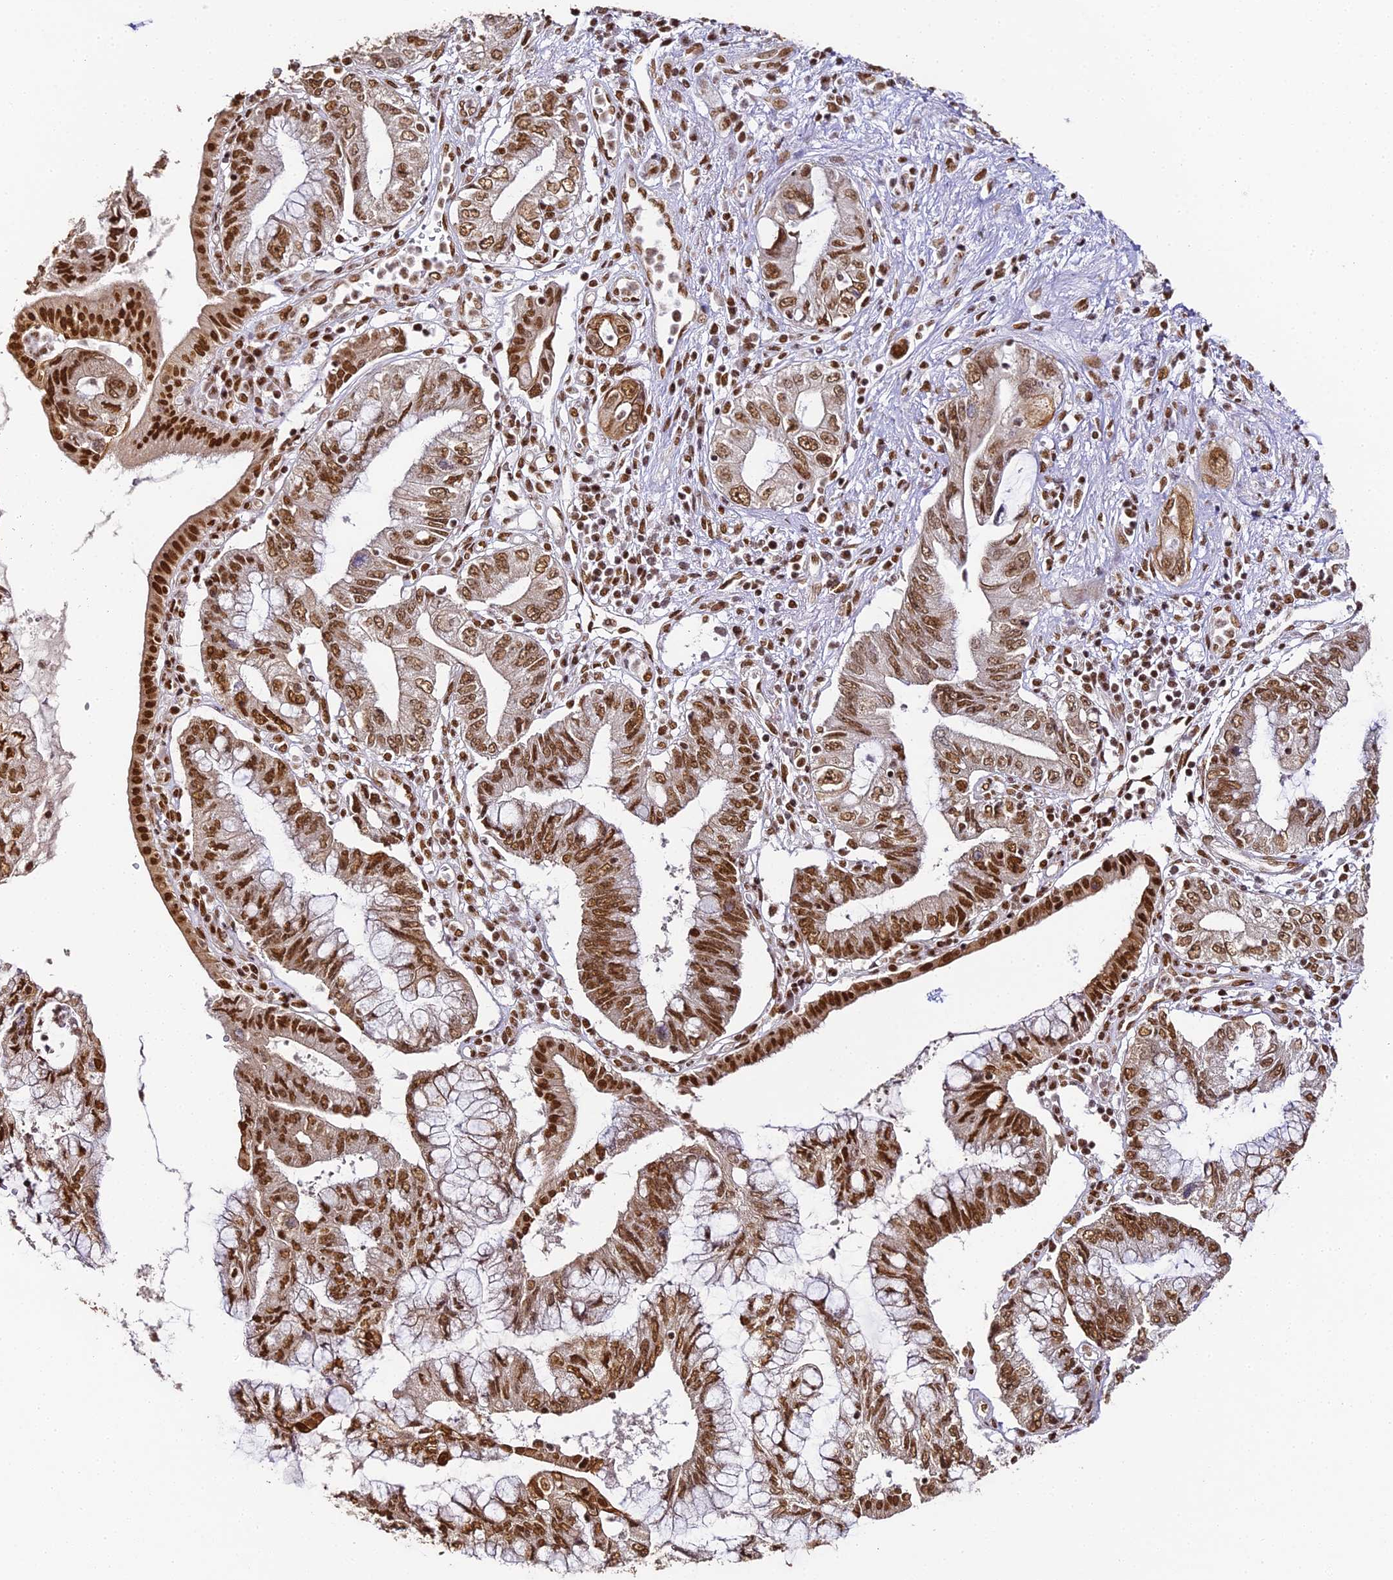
{"staining": {"intensity": "strong", "quantity": ">75%", "location": "nuclear"}, "tissue": "pancreatic cancer", "cell_type": "Tumor cells", "image_type": "cancer", "snomed": [{"axis": "morphology", "description": "Adenocarcinoma, NOS"}, {"axis": "topography", "description": "Pancreas"}], "caption": "A brown stain shows strong nuclear staining of a protein in pancreatic cancer (adenocarcinoma) tumor cells.", "gene": "HNRNPA1", "patient": {"sex": "female", "age": 73}}